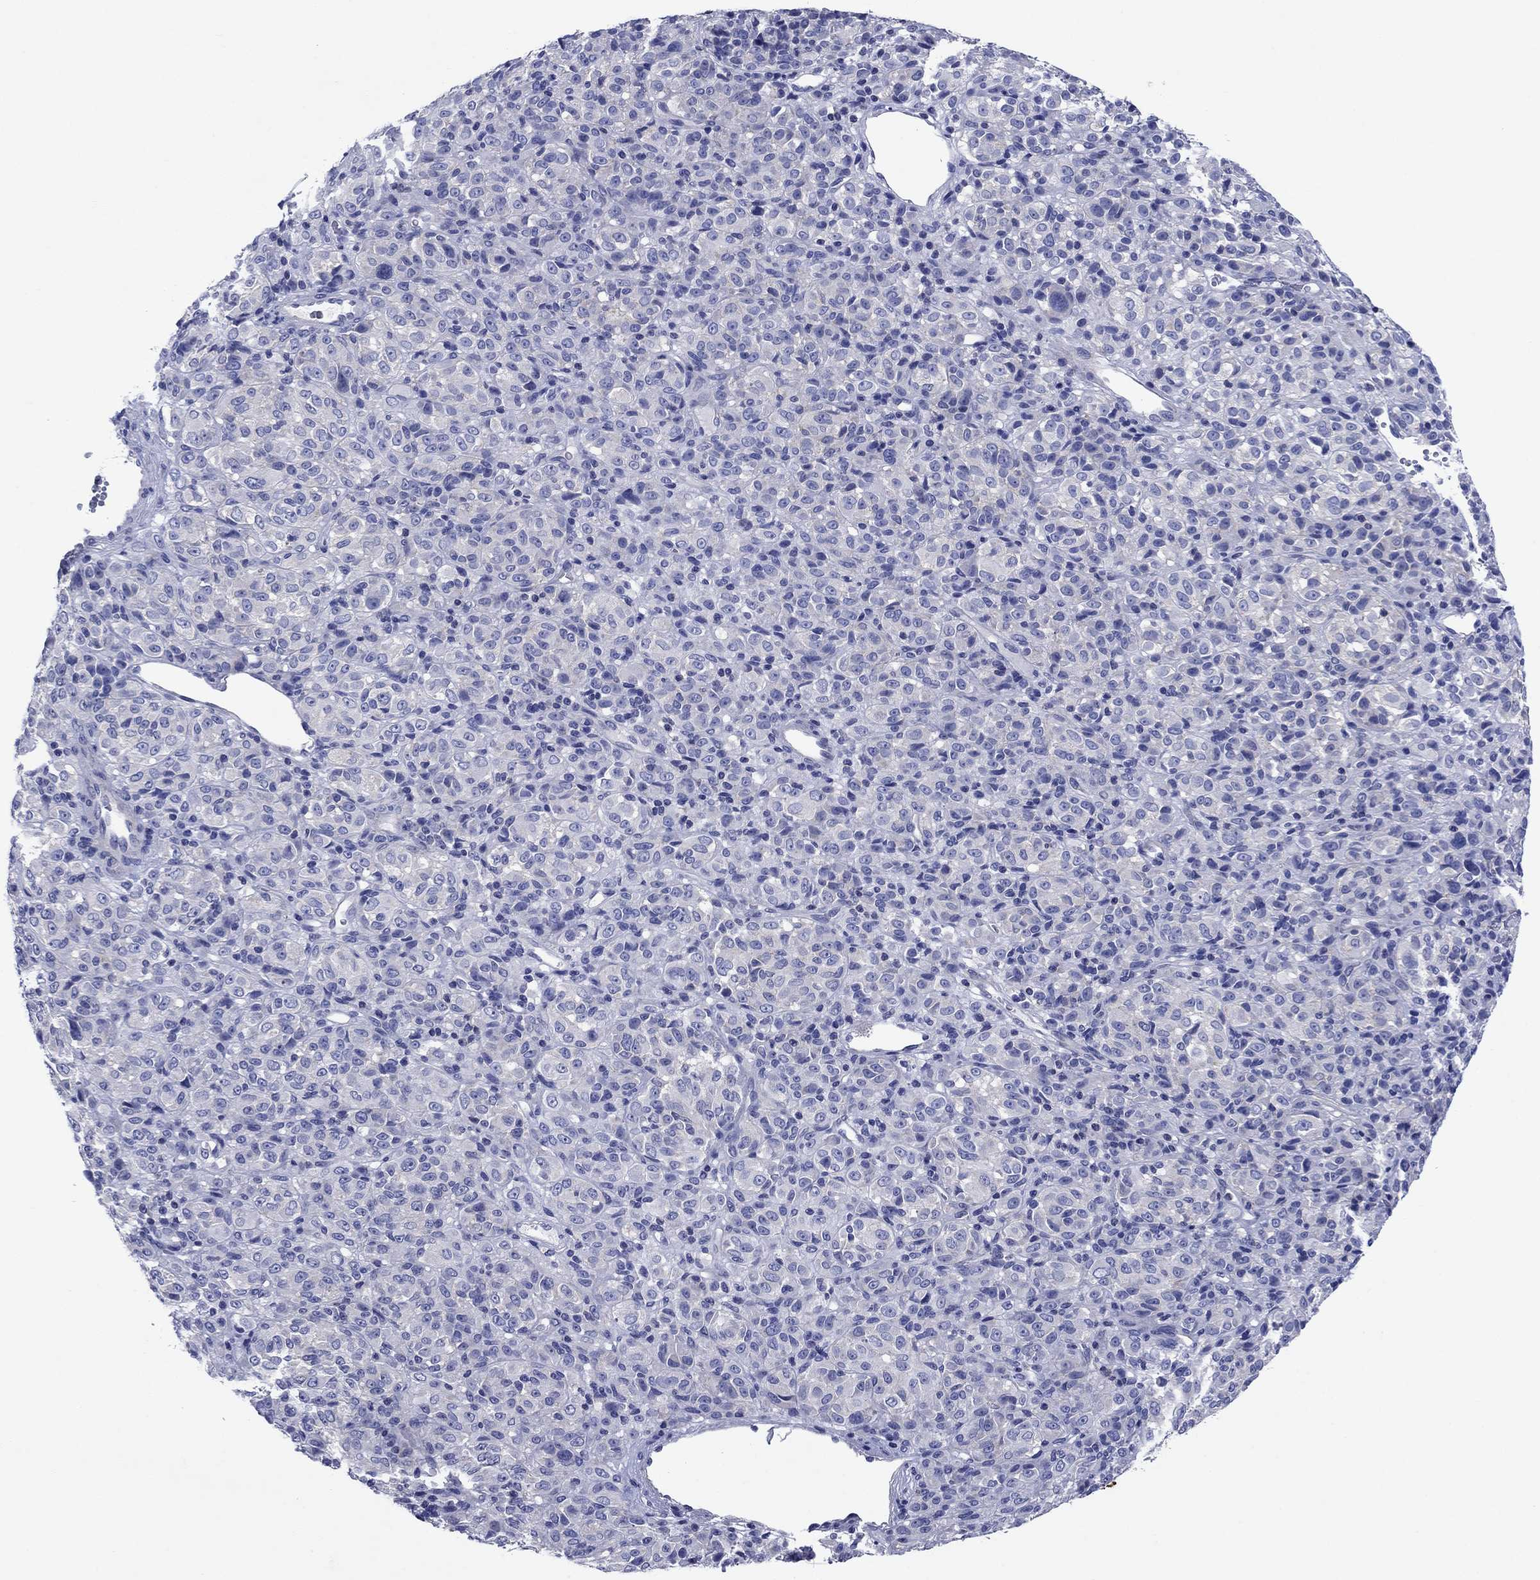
{"staining": {"intensity": "negative", "quantity": "none", "location": "none"}, "tissue": "melanoma", "cell_type": "Tumor cells", "image_type": "cancer", "snomed": [{"axis": "morphology", "description": "Malignant melanoma, Metastatic site"}, {"axis": "topography", "description": "Brain"}], "caption": "A high-resolution image shows IHC staining of melanoma, which exhibits no significant positivity in tumor cells.", "gene": "SULT2B1", "patient": {"sex": "female", "age": 56}}